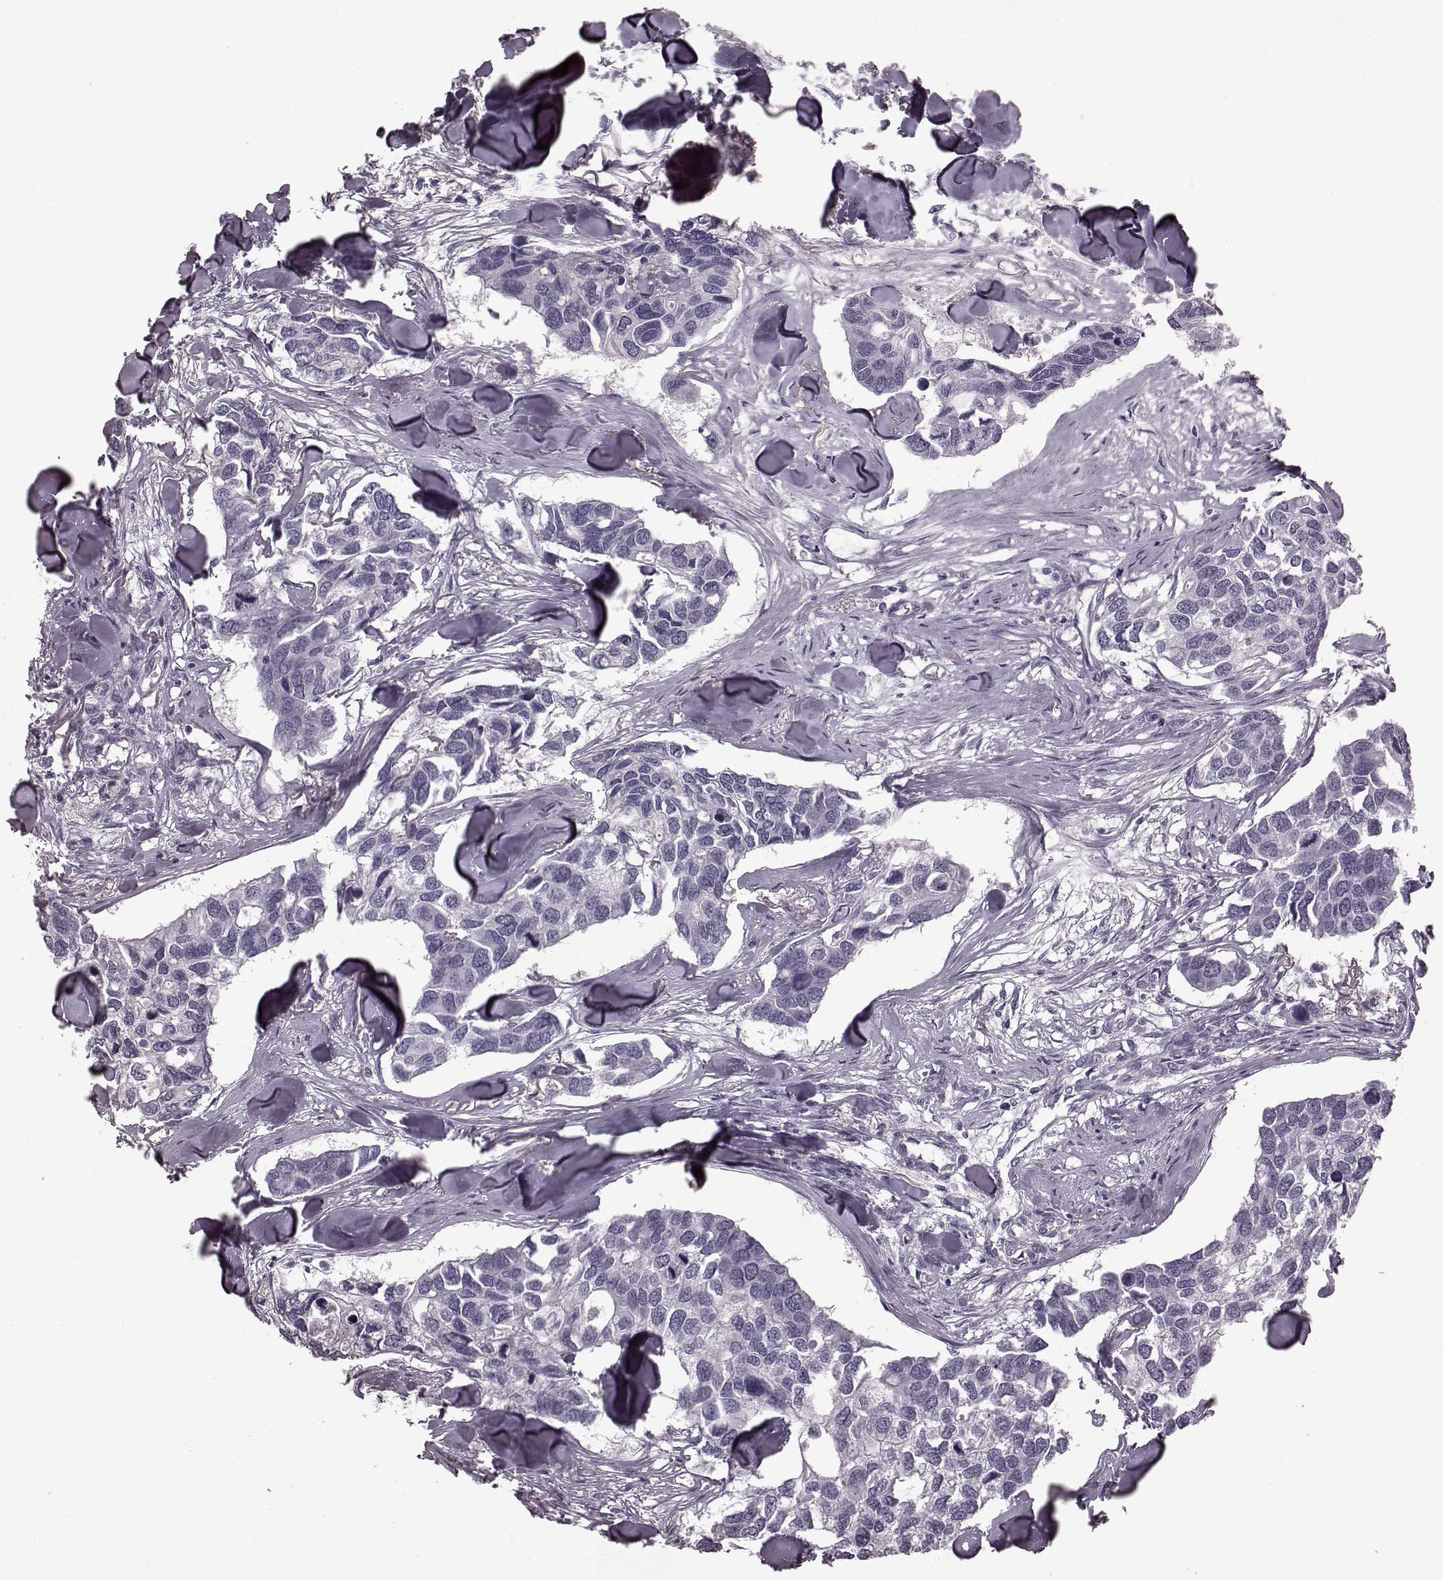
{"staining": {"intensity": "negative", "quantity": "none", "location": "none"}, "tissue": "breast cancer", "cell_type": "Tumor cells", "image_type": "cancer", "snomed": [{"axis": "morphology", "description": "Duct carcinoma"}, {"axis": "topography", "description": "Breast"}], "caption": "The IHC image has no significant staining in tumor cells of breast cancer tissue. Brightfield microscopy of IHC stained with DAB (3,3'-diaminobenzidine) (brown) and hematoxylin (blue), captured at high magnification.", "gene": "TRPM1", "patient": {"sex": "female", "age": 83}}